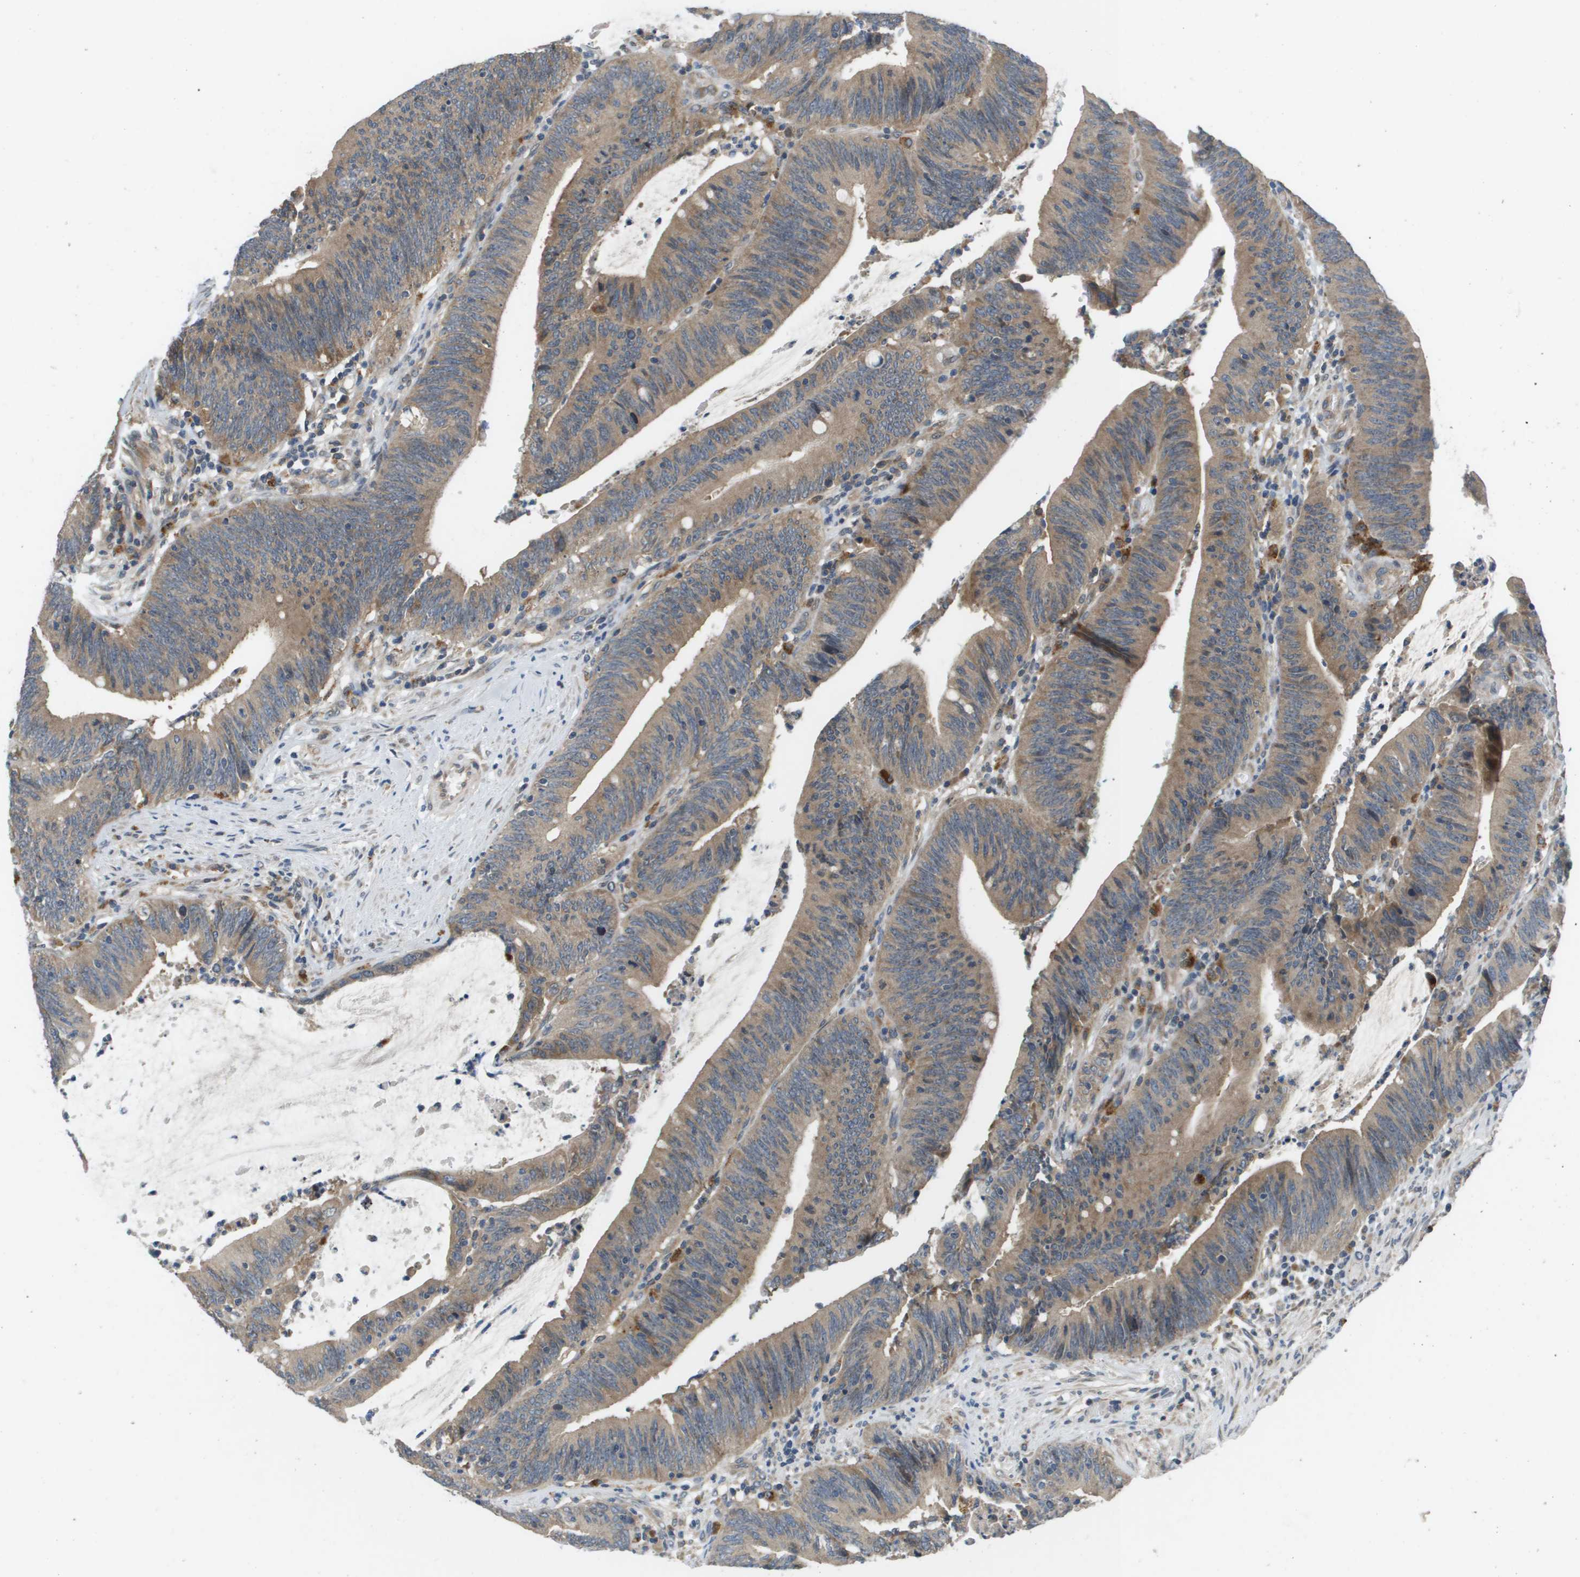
{"staining": {"intensity": "moderate", "quantity": ">75%", "location": "cytoplasmic/membranous"}, "tissue": "colorectal cancer", "cell_type": "Tumor cells", "image_type": "cancer", "snomed": [{"axis": "morphology", "description": "Normal tissue, NOS"}, {"axis": "morphology", "description": "Adenocarcinoma, NOS"}, {"axis": "topography", "description": "Rectum"}], "caption": "About >75% of tumor cells in human colorectal adenocarcinoma display moderate cytoplasmic/membranous protein staining as visualized by brown immunohistochemical staining.", "gene": "SLC25A20", "patient": {"sex": "female", "age": 66}}